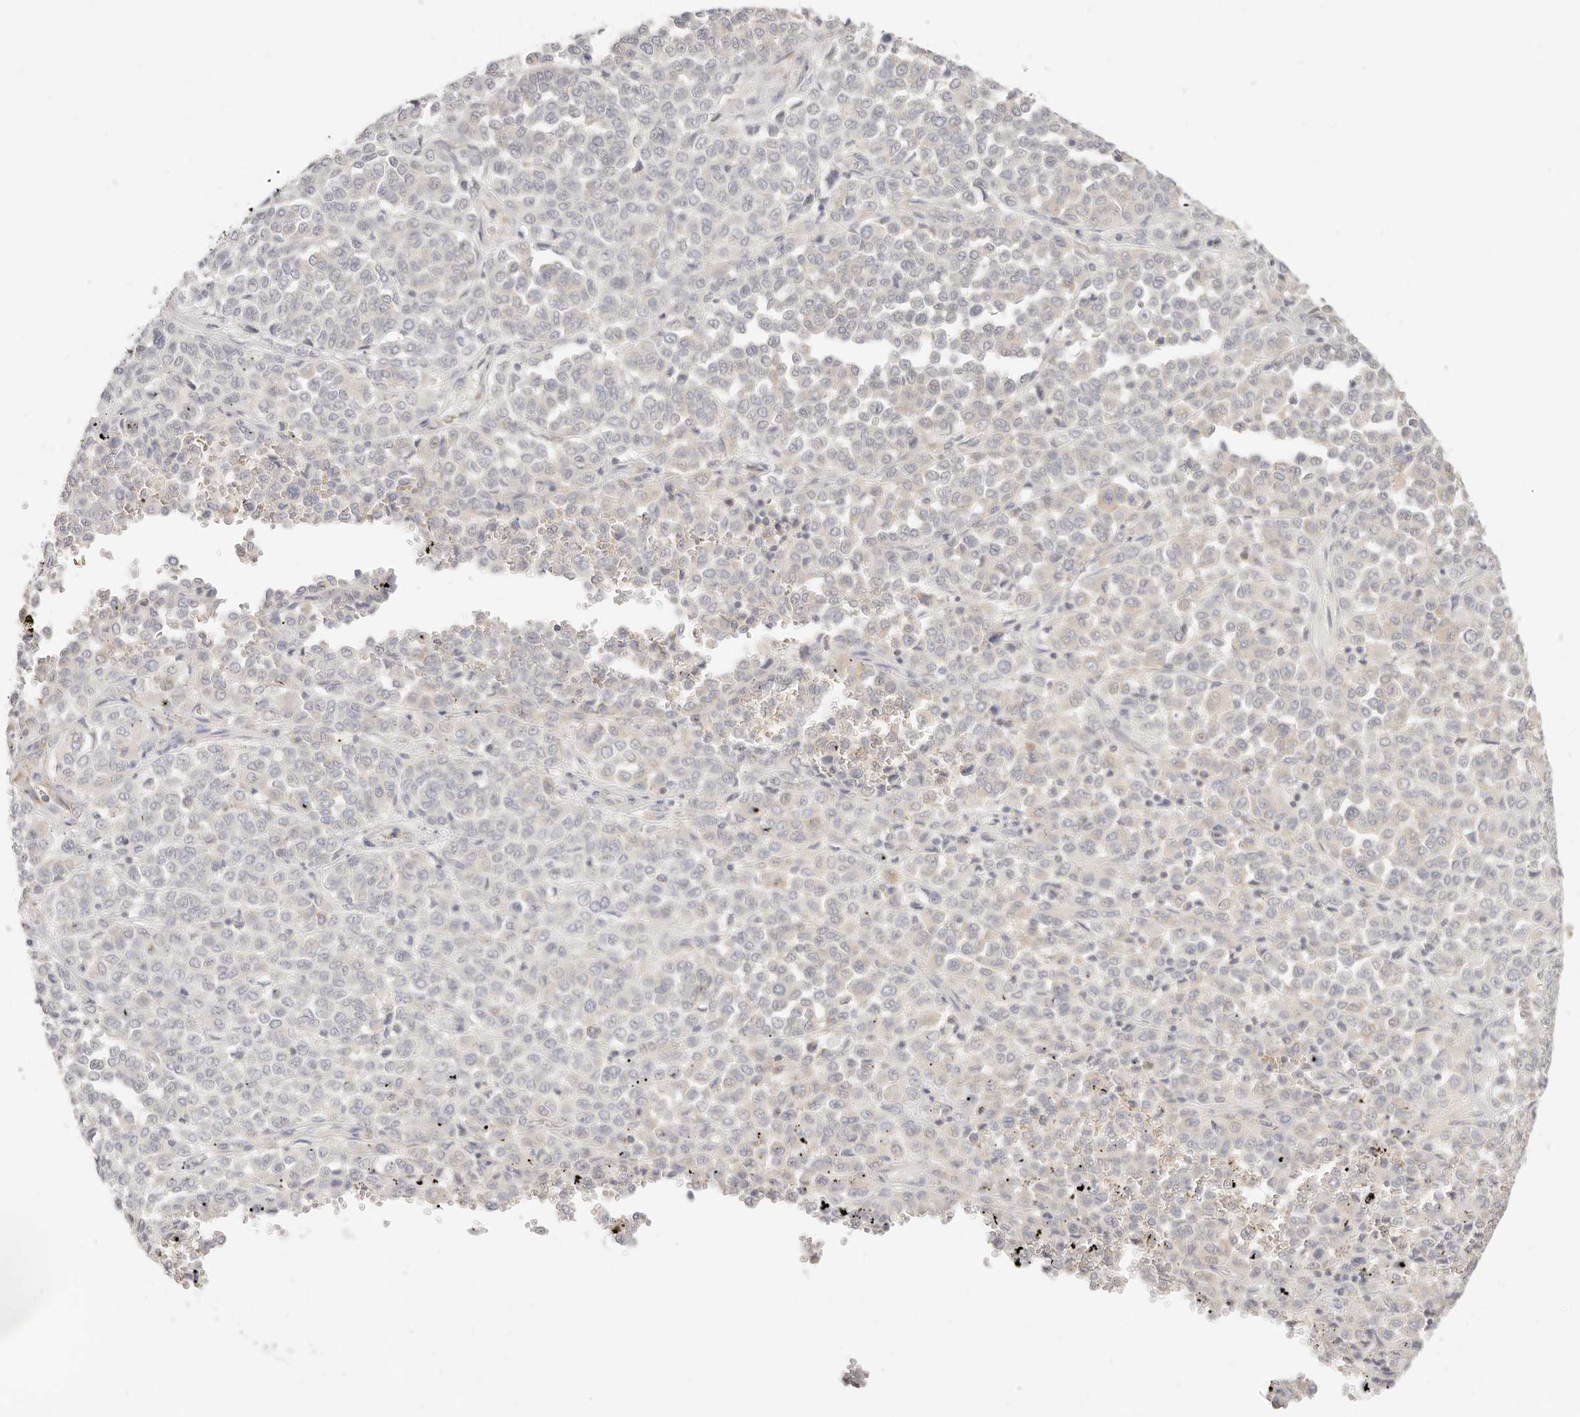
{"staining": {"intensity": "negative", "quantity": "none", "location": "none"}, "tissue": "melanoma", "cell_type": "Tumor cells", "image_type": "cancer", "snomed": [{"axis": "morphology", "description": "Malignant melanoma, Metastatic site"}, {"axis": "topography", "description": "Pancreas"}], "caption": "A histopathology image of malignant melanoma (metastatic site) stained for a protein exhibits no brown staining in tumor cells.", "gene": "LTB4R2", "patient": {"sex": "female", "age": 30}}